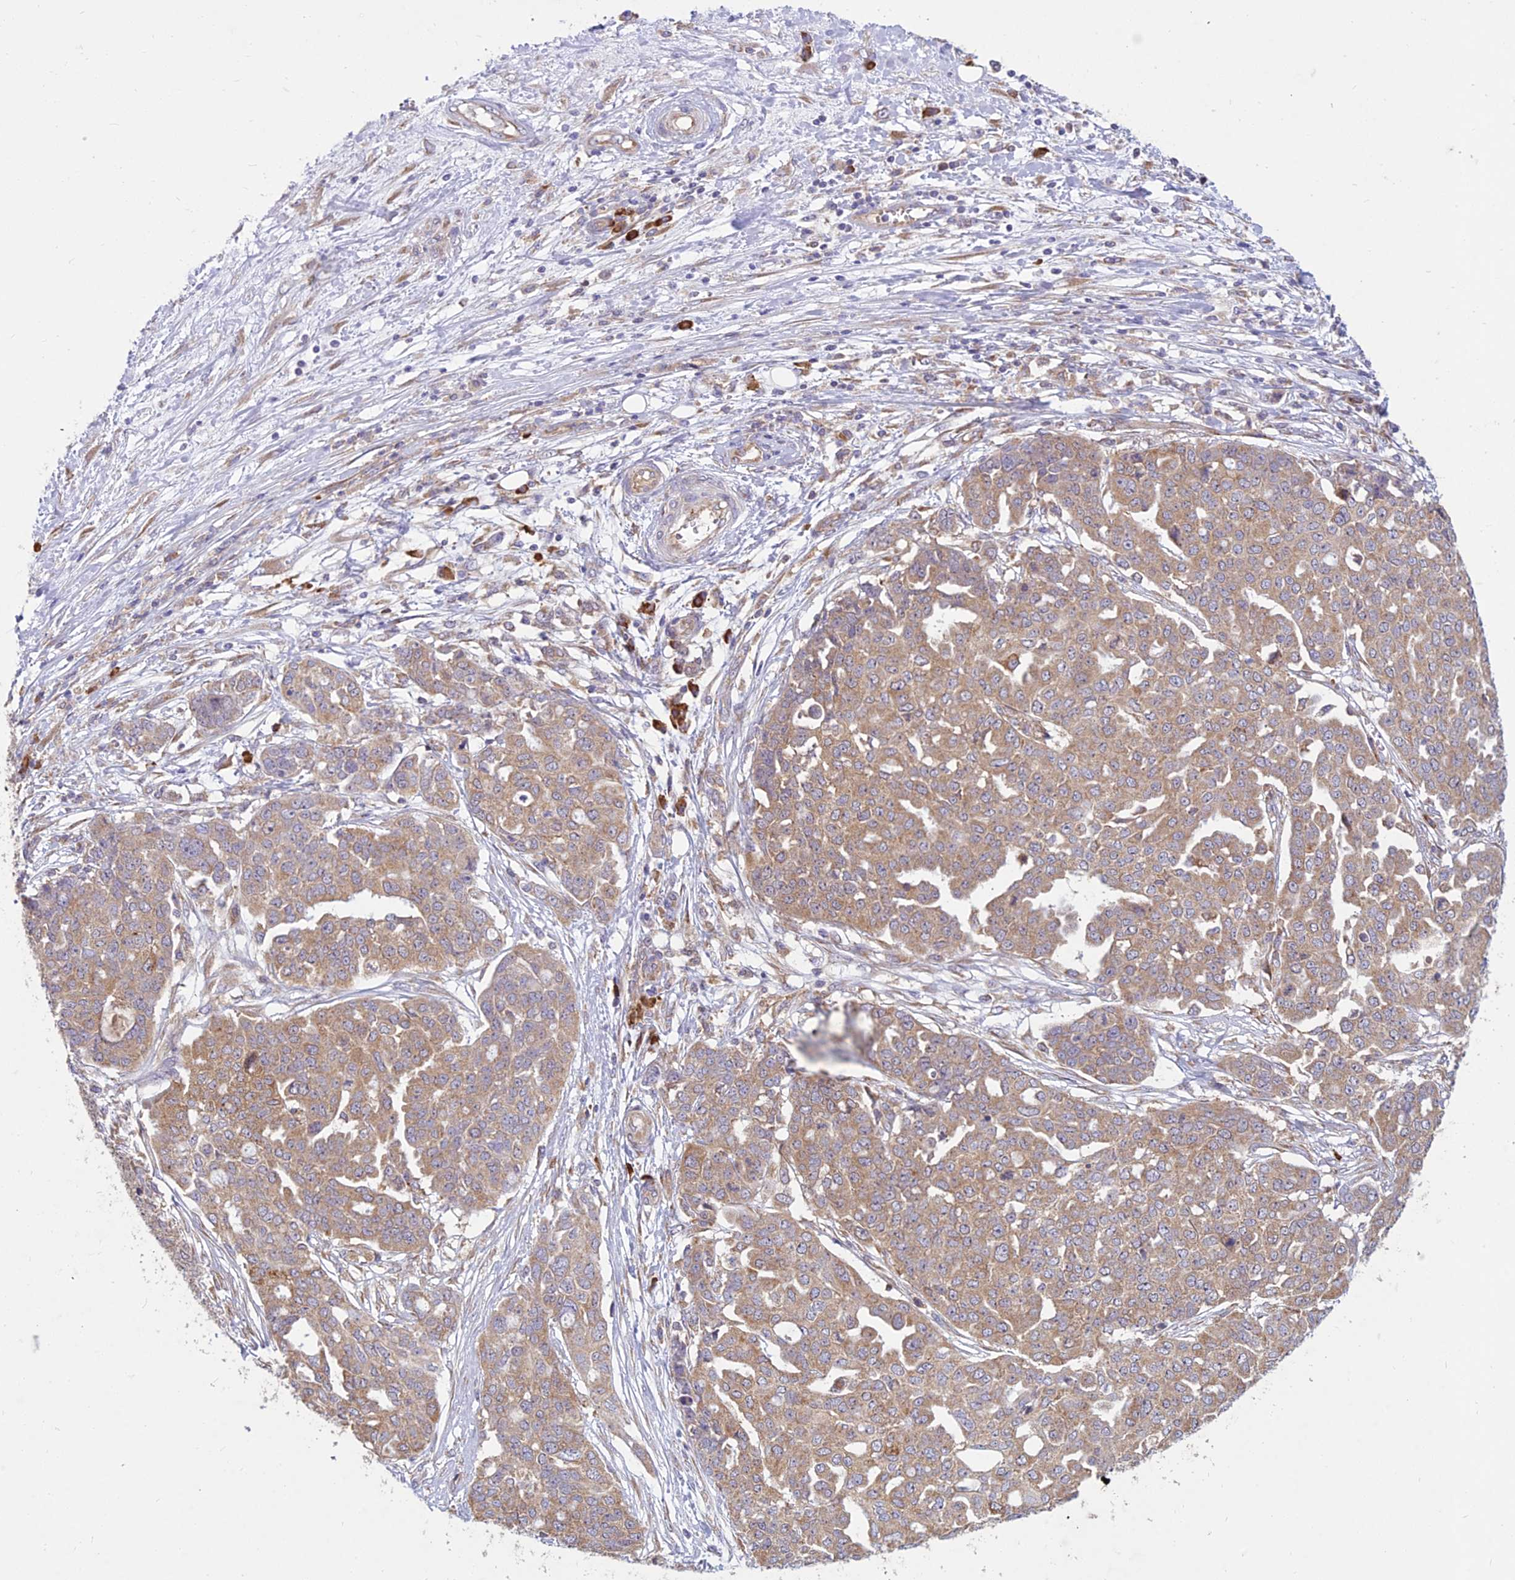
{"staining": {"intensity": "moderate", "quantity": "25%-75%", "location": "cytoplasmic/membranous"}, "tissue": "ovarian cancer", "cell_type": "Tumor cells", "image_type": "cancer", "snomed": [{"axis": "morphology", "description": "Cystadenocarcinoma, serous, NOS"}, {"axis": "topography", "description": "Soft tissue"}, {"axis": "topography", "description": "Ovary"}], "caption": "IHC of human ovarian serous cystadenocarcinoma exhibits medium levels of moderate cytoplasmic/membranous staining in approximately 25%-75% of tumor cells.", "gene": "NXNL2", "patient": {"sex": "female", "age": 57}}